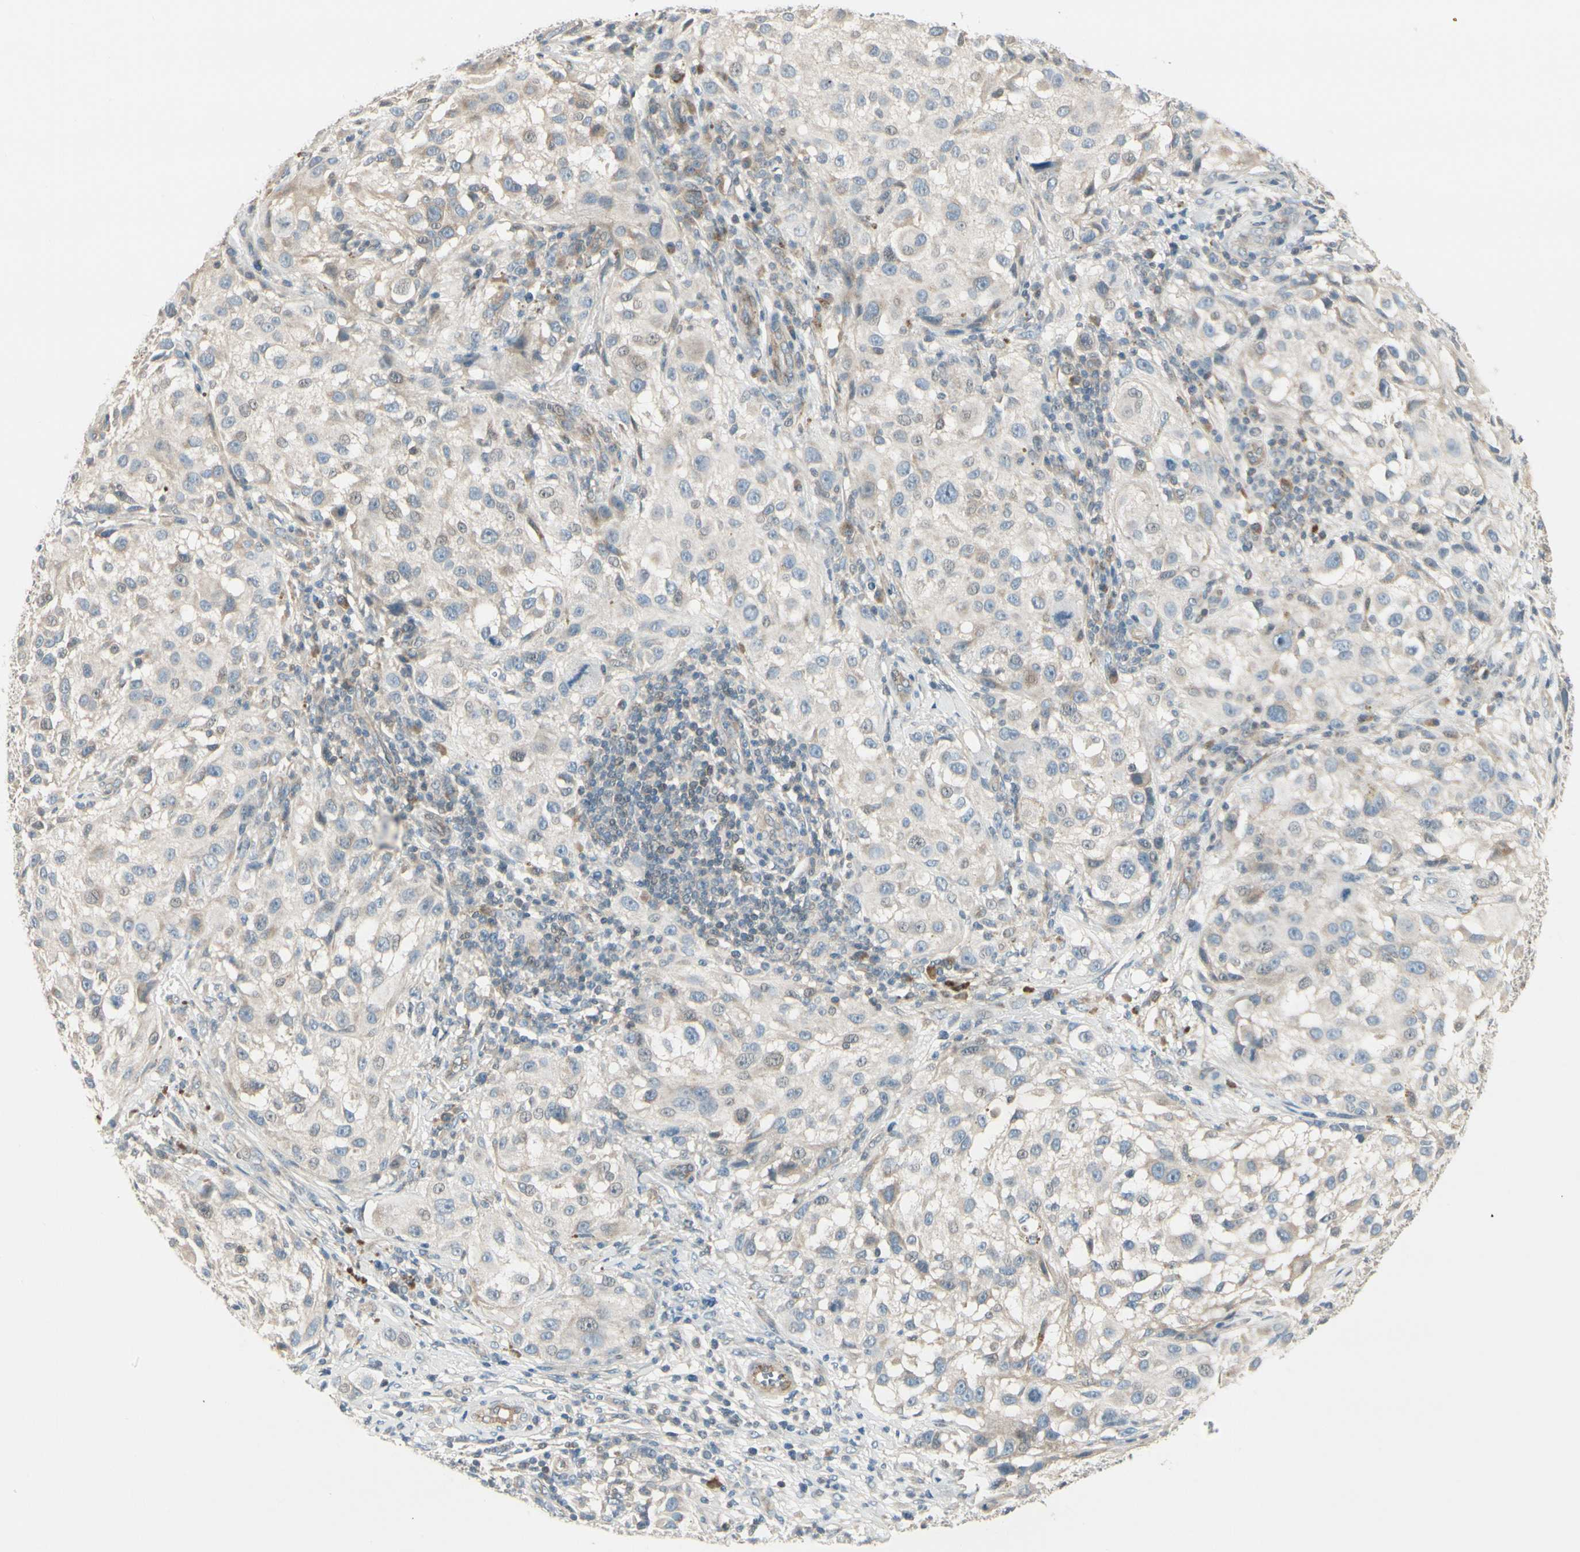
{"staining": {"intensity": "negative", "quantity": "none", "location": "none"}, "tissue": "melanoma", "cell_type": "Tumor cells", "image_type": "cancer", "snomed": [{"axis": "morphology", "description": "Necrosis, NOS"}, {"axis": "morphology", "description": "Malignant melanoma, NOS"}, {"axis": "topography", "description": "Skin"}], "caption": "The photomicrograph shows no significant staining in tumor cells of malignant melanoma. (DAB immunohistochemistry with hematoxylin counter stain).", "gene": "PPP3CB", "patient": {"sex": "female", "age": 87}}